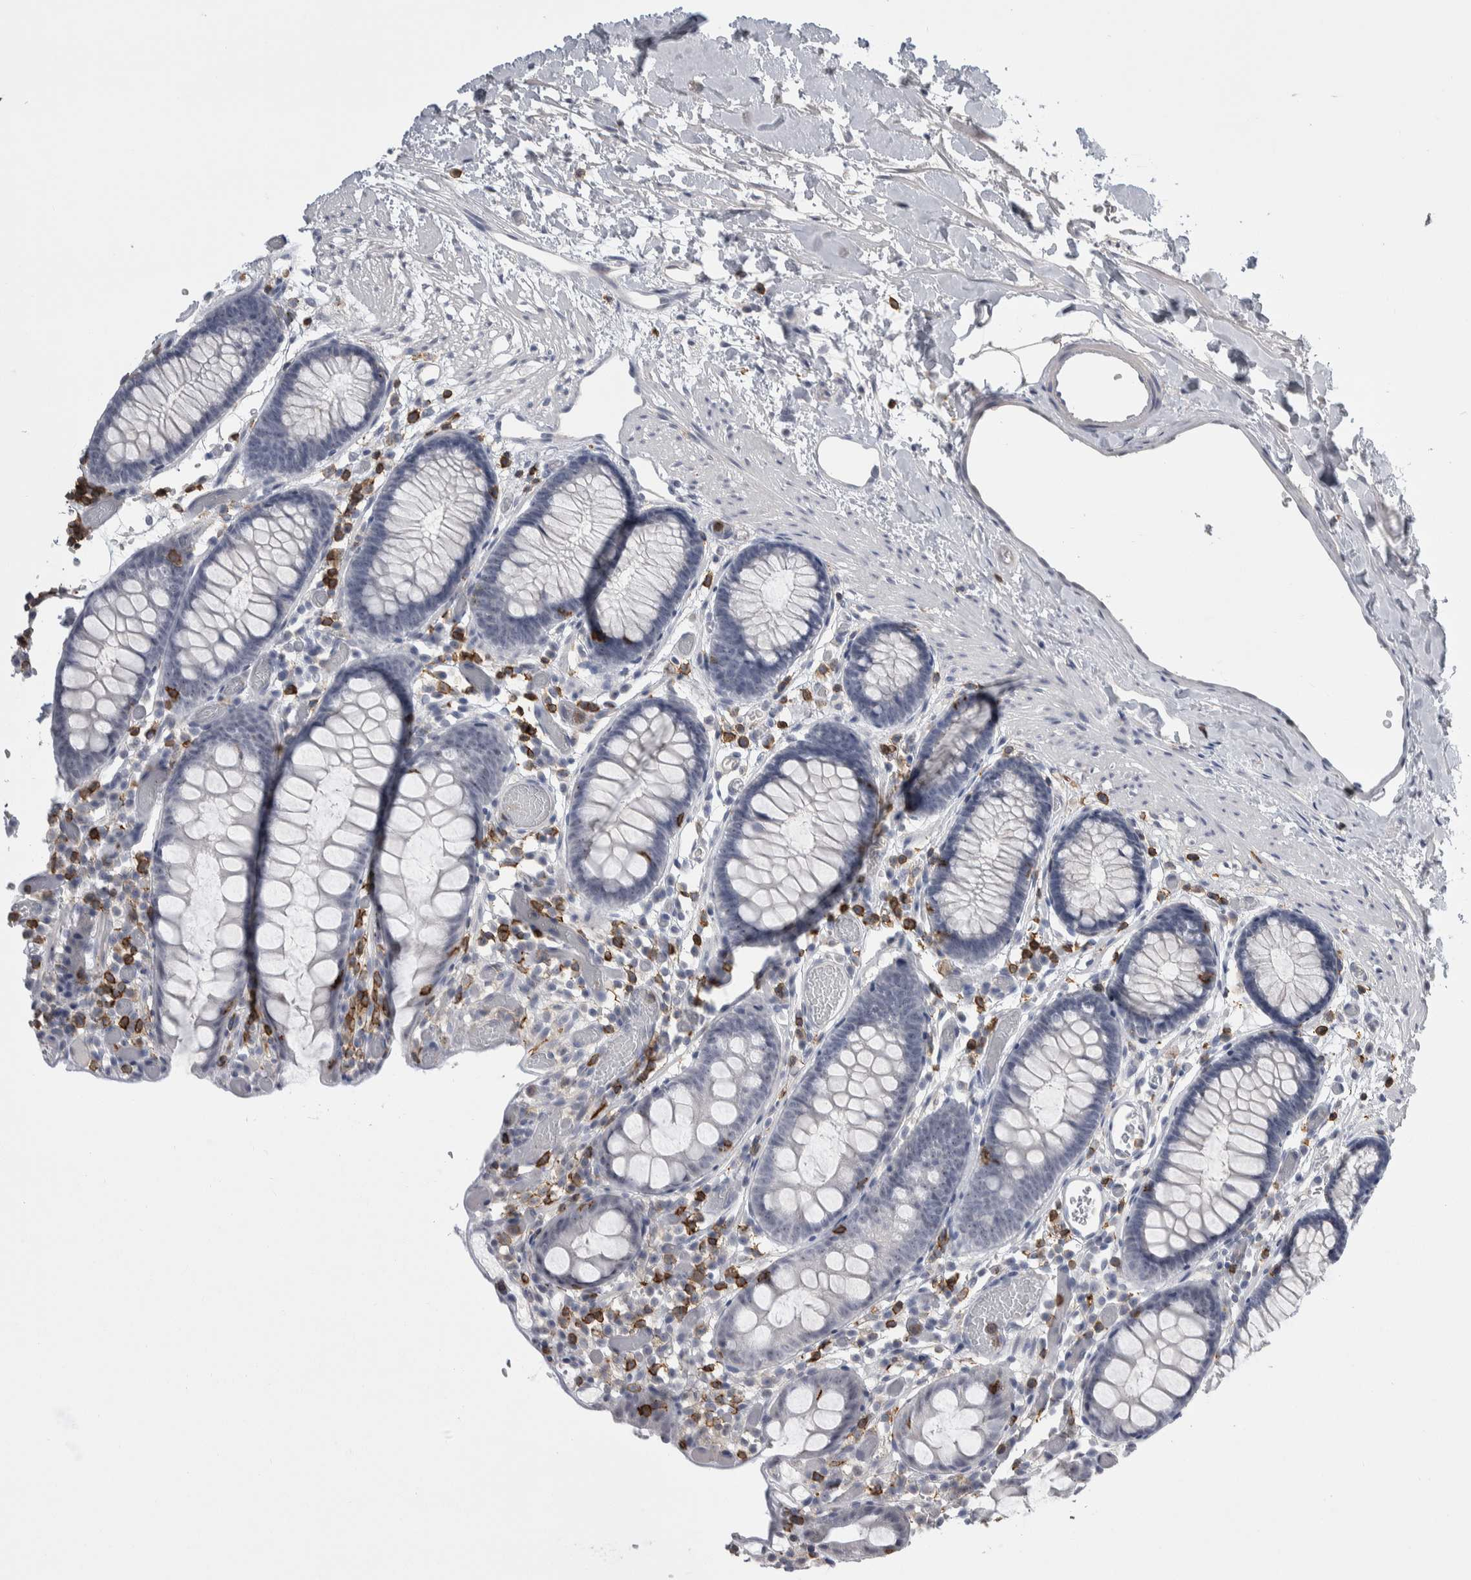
{"staining": {"intensity": "negative", "quantity": "none", "location": "none"}, "tissue": "colon", "cell_type": "Endothelial cells", "image_type": "normal", "snomed": [{"axis": "morphology", "description": "Normal tissue, NOS"}, {"axis": "topography", "description": "Colon"}], "caption": "Colon stained for a protein using immunohistochemistry (IHC) demonstrates no positivity endothelial cells.", "gene": "CEP295NL", "patient": {"sex": "male", "age": 14}}